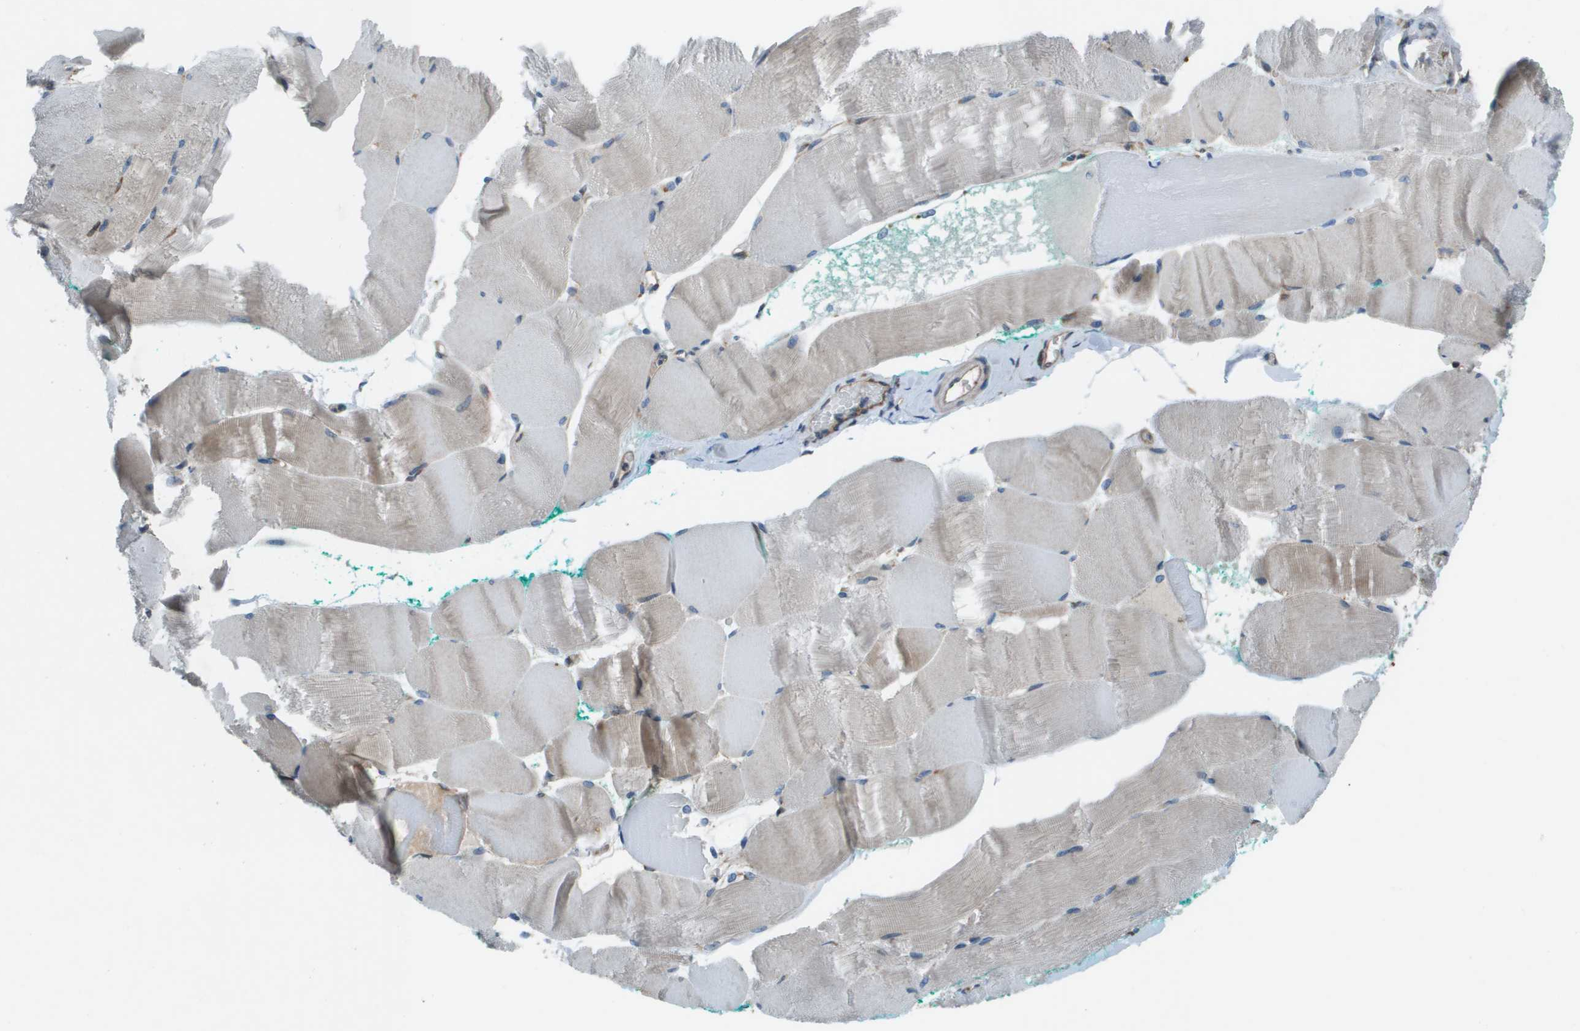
{"staining": {"intensity": "negative", "quantity": "none", "location": "none"}, "tissue": "skeletal muscle", "cell_type": "Myocytes", "image_type": "normal", "snomed": [{"axis": "morphology", "description": "Normal tissue, NOS"}, {"axis": "morphology", "description": "Squamous cell carcinoma, NOS"}, {"axis": "topography", "description": "Skeletal muscle"}], "caption": "Immunohistochemistry (IHC) histopathology image of benign human skeletal muscle stained for a protein (brown), which shows no positivity in myocytes. (DAB (3,3'-diaminobenzidine) immunohistochemistry (IHC) with hematoxylin counter stain).", "gene": "ARFGAP2", "patient": {"sex": "male", "age": 51}}